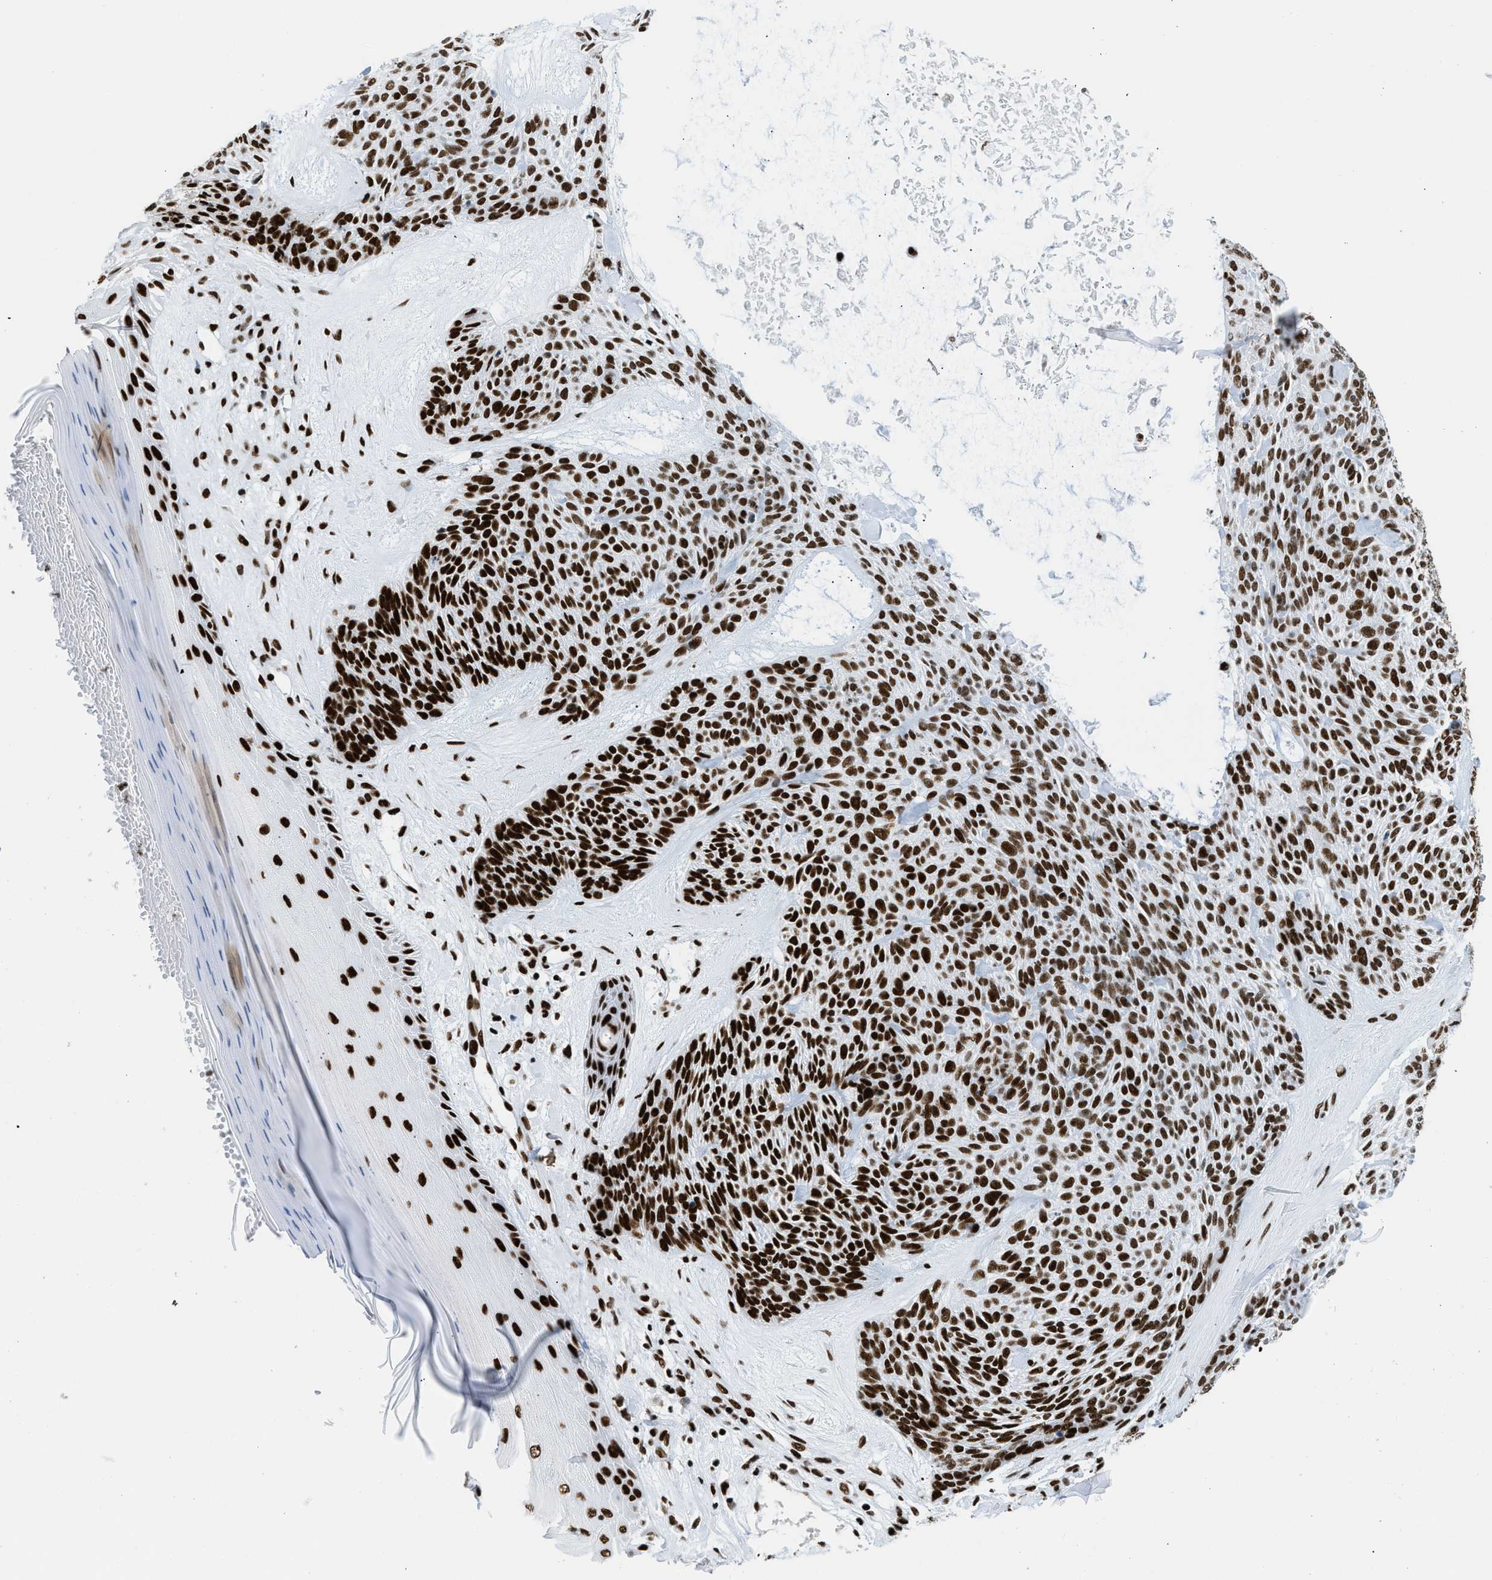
{"staining": {"intensity": "strong", "quantity": ">75%", "location": "nuclear"}, "tissue": "skin cancer", "cell_type": "Tumor cells", "image_type": "cancer", "snomed": [{"axis": "morphology", "description": "Basal cell carcinoma"}, {"axis": "topography", "description": "Skin"}], "caption": "Protein staining shows strong nuclear positivity in approximately >75% of tumor cells in skin cancer.", "gene": "PIF1", "patient": {"sex": "male", "age": 55}}